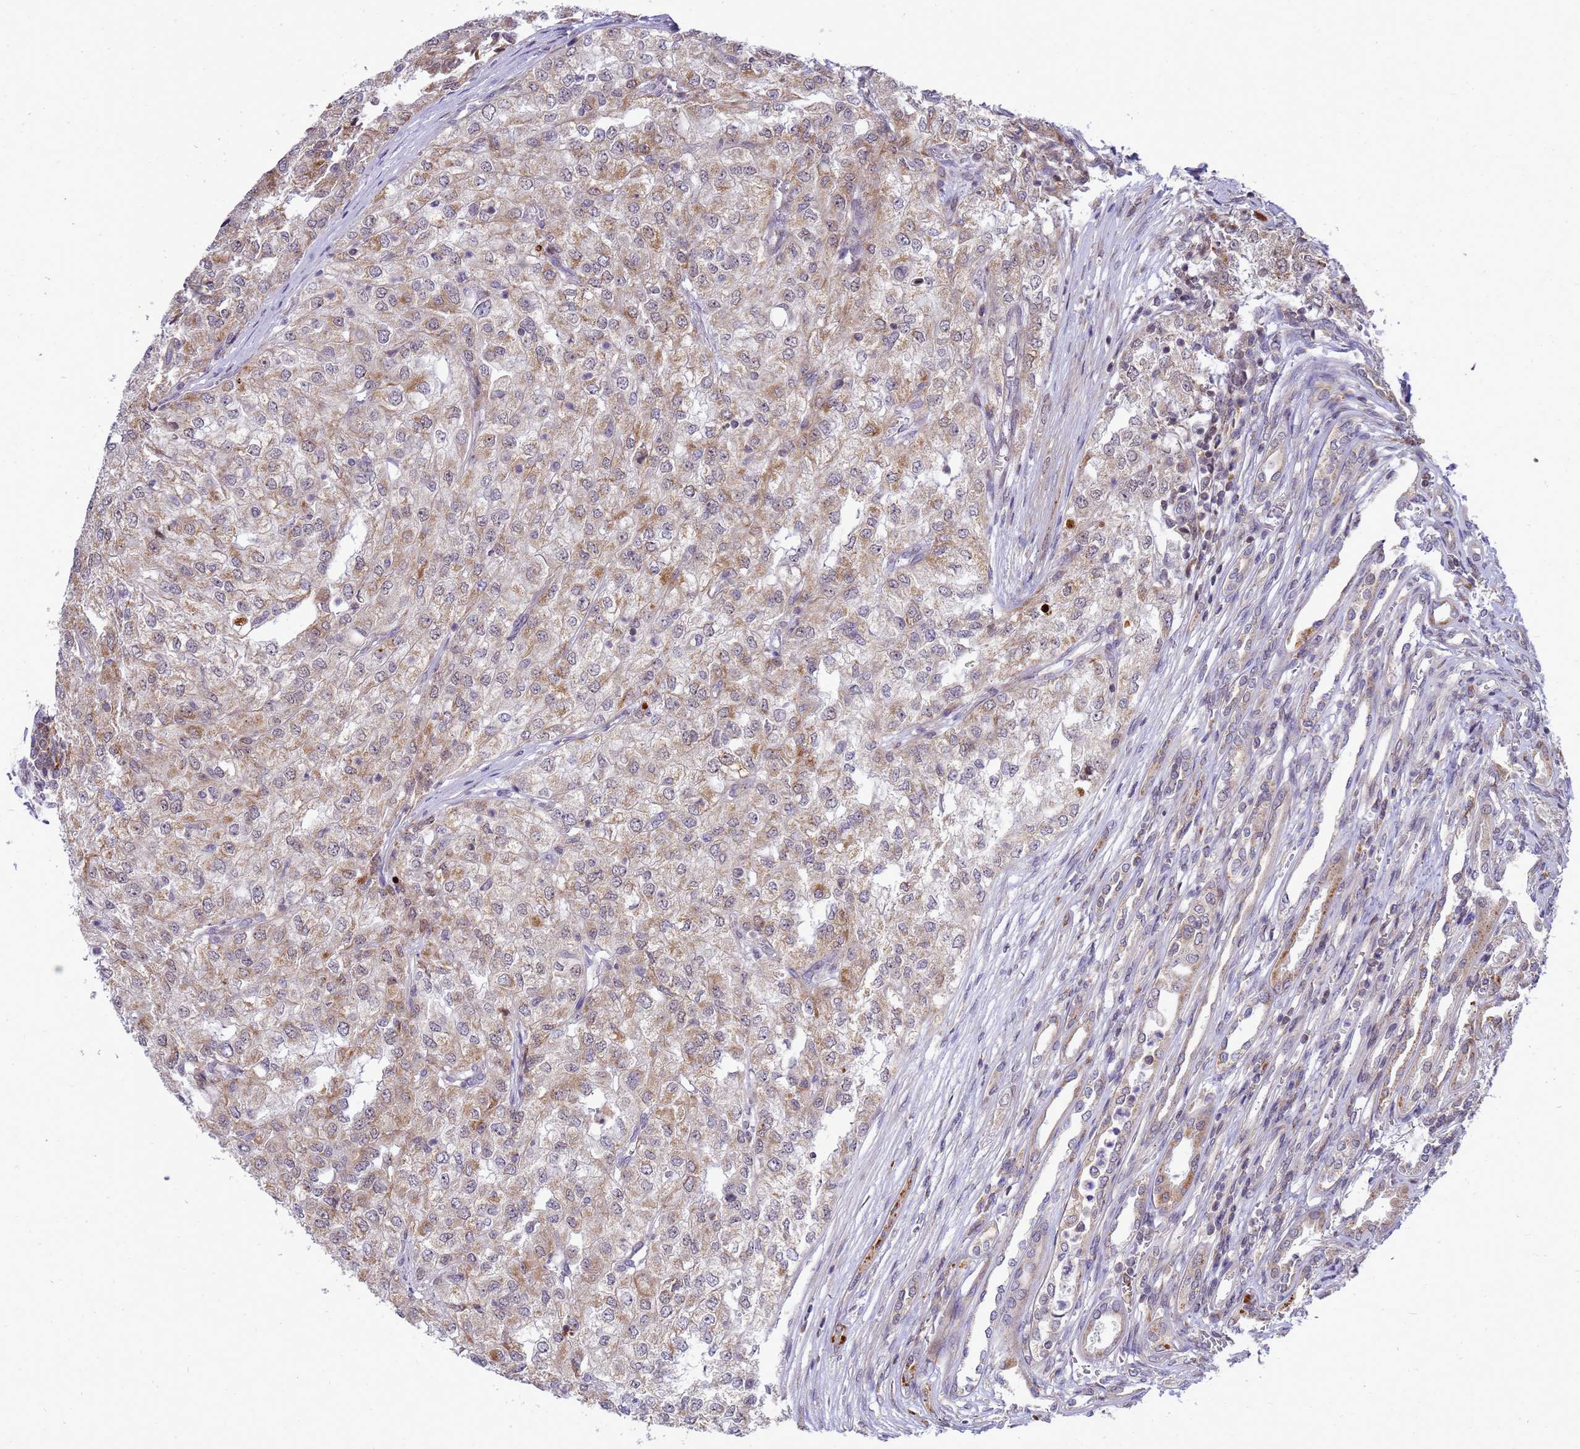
{"staining": {"intensity": "moderate", "quantity": ">75%", "location": "cytoplasmic/membranous"}, "tissue": "renal cancer", "cell_type": "Tumor cells", "image_type": "cancer", "snomed": [{"axis": "morphology", "description": "Adenocarcinoma, NOS"}, {"axis": "topography", "description": "Kidney"}], "caption": "A brown stain labels moderate cytoplasmic/membranous expression of a protein in adenocarcinoma (renal) tumor cells. The staining is performed using DAB brown chromogen to label protein expression. The nuclei are counter-stained blue using hematoxylin.", "gene": "C12orf43", "patient": {"sex": "female", "age": 54}}